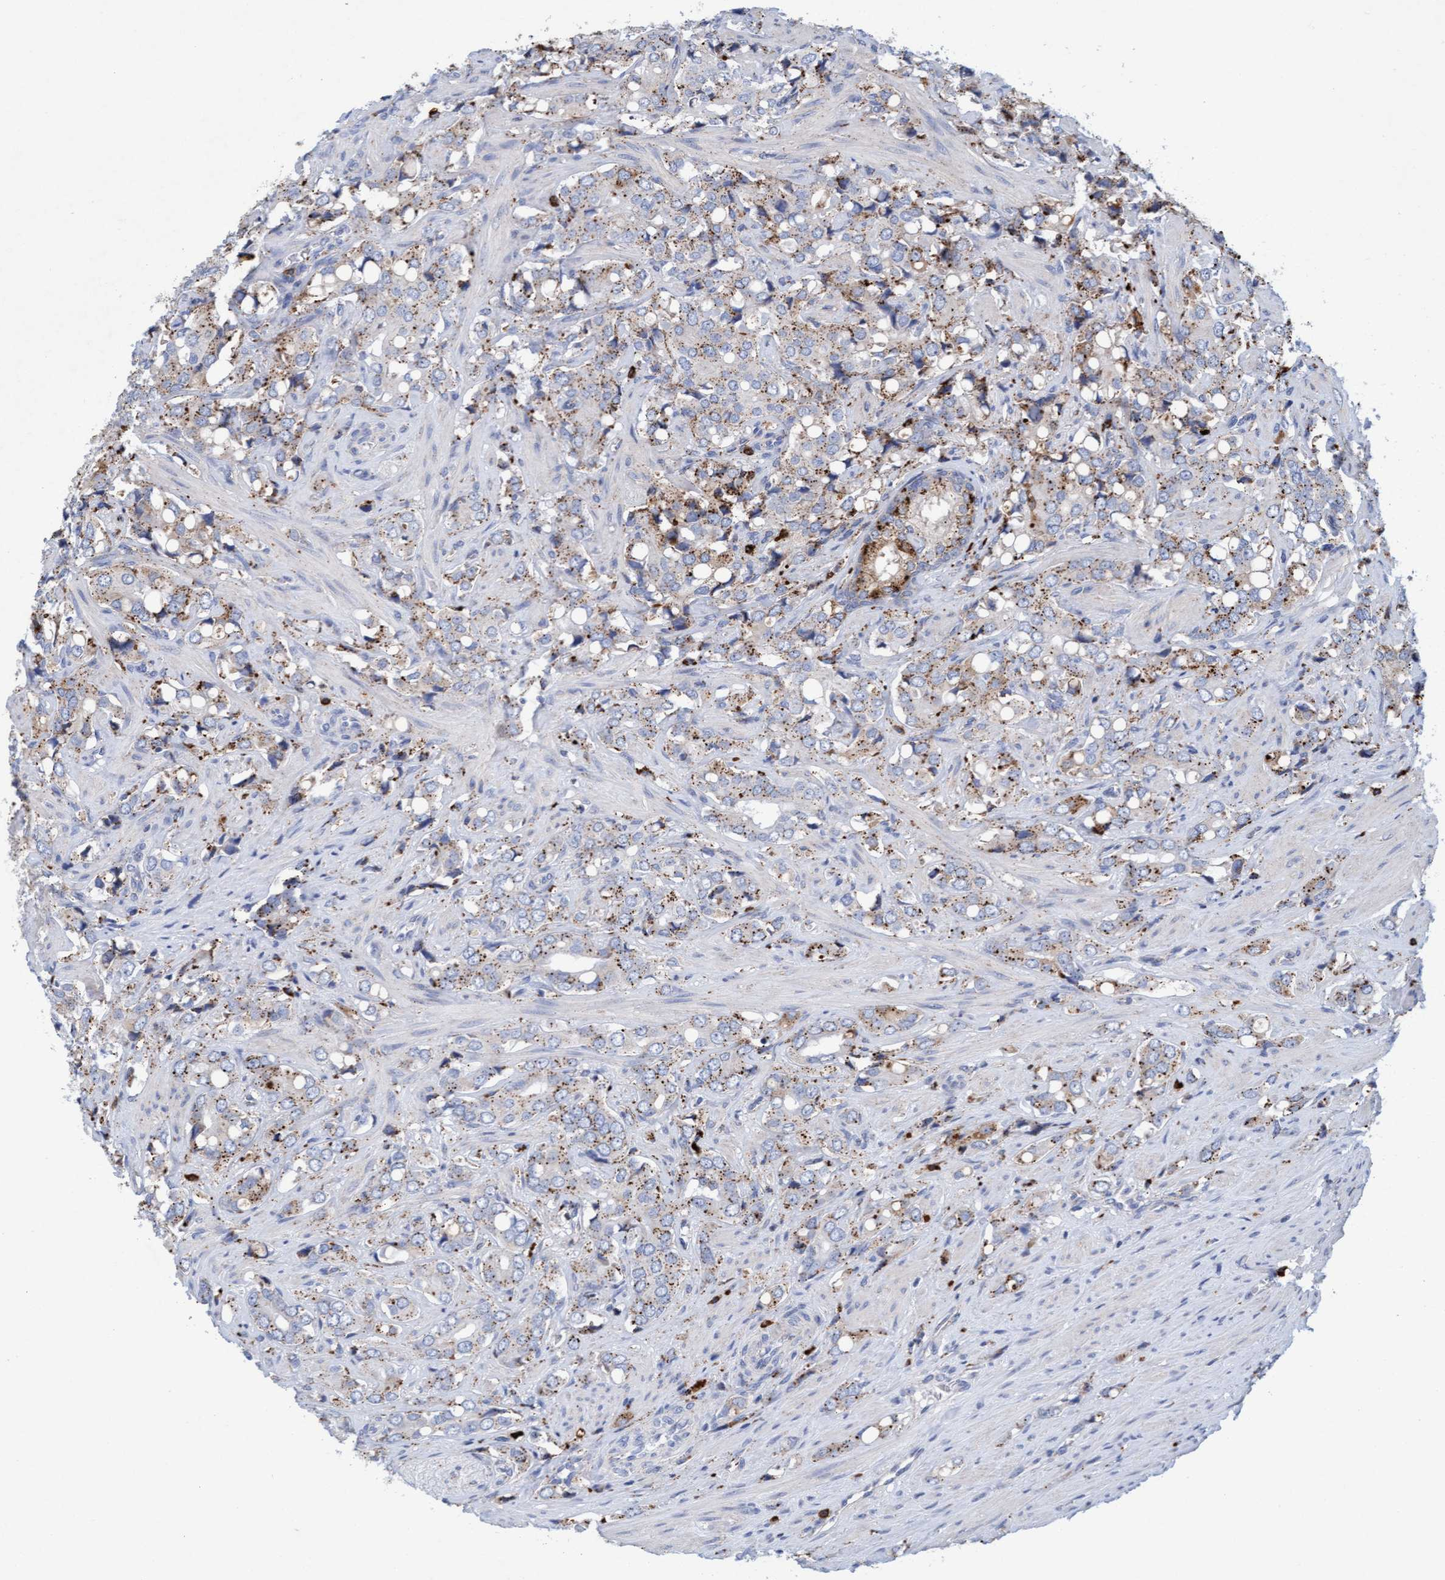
{"staining": {"intensity": "weak", "quantity": ">75%", "location": "cytoplasmic/membranous"}, "tissue": "prostate cancer", "cell_type": "Tumor cells", "image_type": "cancer", "snomed": [{"axis": "morphology", "description": "Adenocarcinoma, High grade"}, {"axis": "topography", "description": "Prostate"}], "caption": "Prostate high-grade adenocarcinoma stained for a protein (brown) shows weak cytoplasmic/membranous positive staining in approximately >75% of tumor cells.", "gene": "SGSH", "patient": {"sex": "male", "age": 52}}